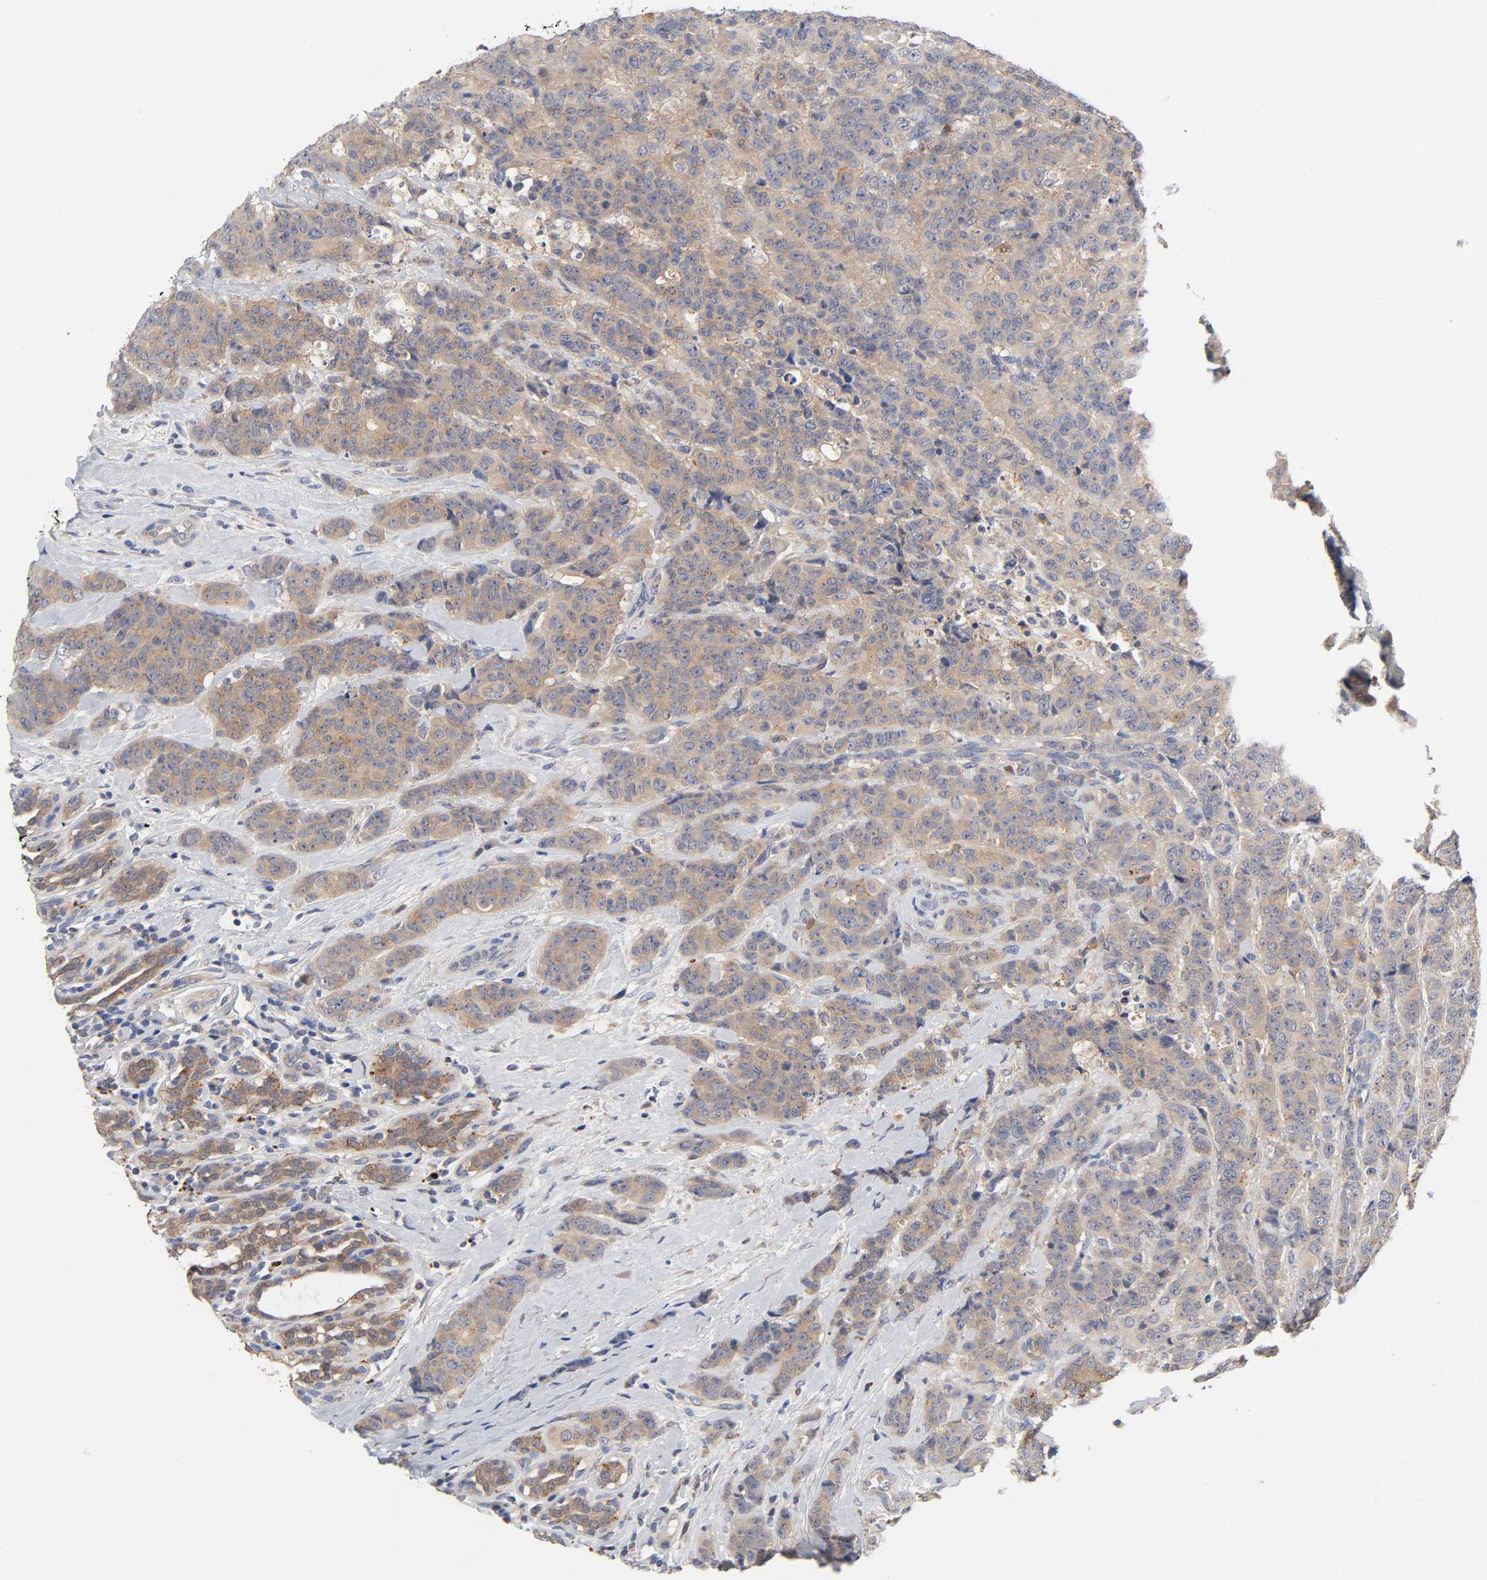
{"staining": {"intensity": "weak", "quantity": ">75%", "location": "cytoplasmic/membranous"}, "tissue": "breast cancer", "cell_type": "Tumor cells", "image_type": "cancer", "snomed": [{"axis": "morphology", "description": "Duct carcinoma"}, {"axis": "topography", "description": "Breast"}], "caption": "A histopathology image showing weak cytoplasmic/membranous staining in approximately >75% of tumor cells in breast cancer (invasive ductal carcinoma), as visualized by brown immunohistochemical staining.", "gene": "C17orf75", "patient": {"sex": "female", "age": 40}}